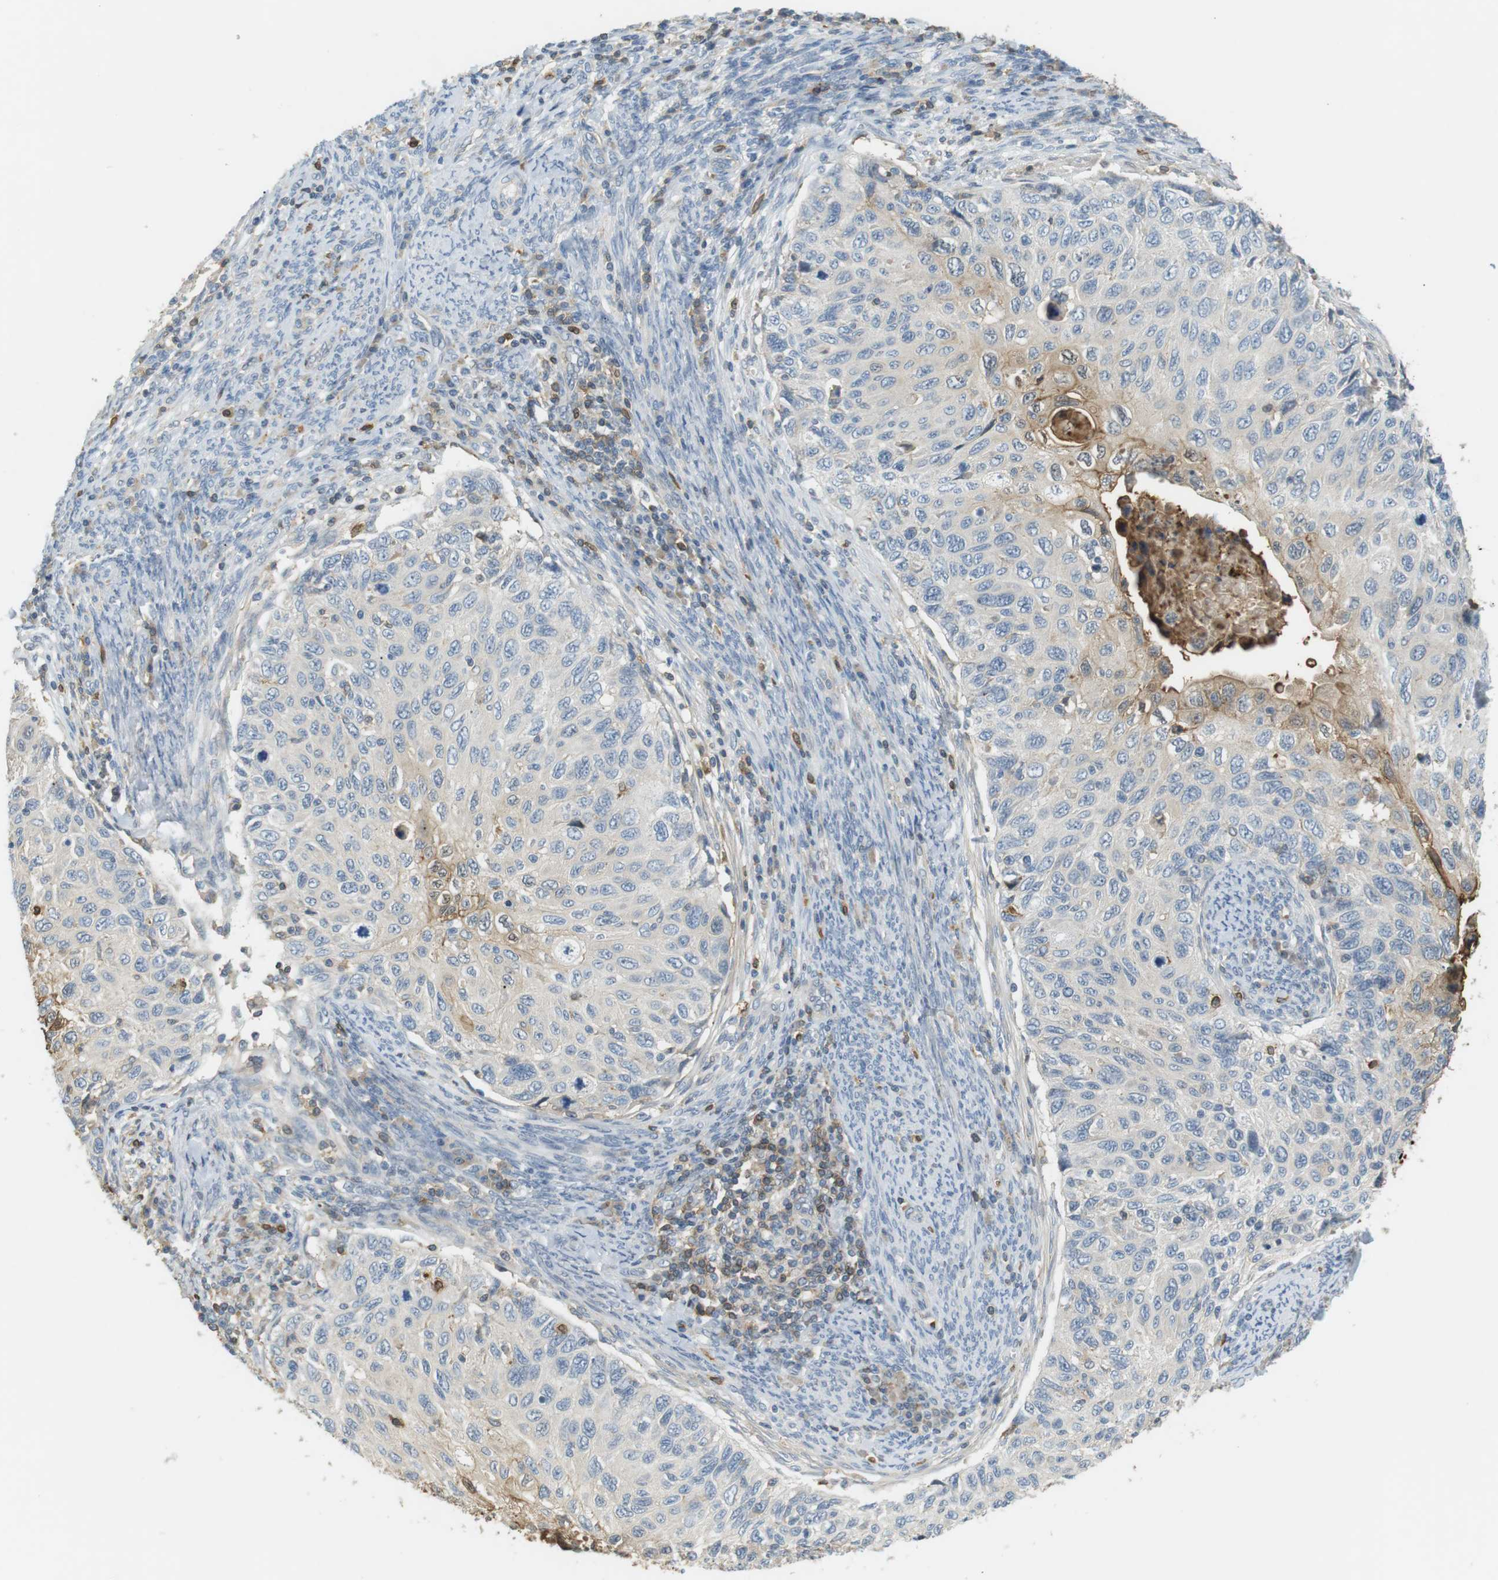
{"staining": {"intensity": "moderate", "quantity": "<25%", "location": "cytoplasmic/membranous"}, "tissue": "cervical cancer", "cell_type": "Tumor cells", "image_type": "cancer", "snomed": [{"axis": "morphology", "description": "Squamous cell carcinoma, NOS"}, {"axis": "topography", "description": "Cervix"}], "caption": "Cervical squamous cell carcinoma stained for a protein (brown) exhibits moderate cytoplasmic/membranous positive expression in about <25% of tumor cells.", "gene": "P2RY1", "patient": {"sex": "female", "age": 70}}